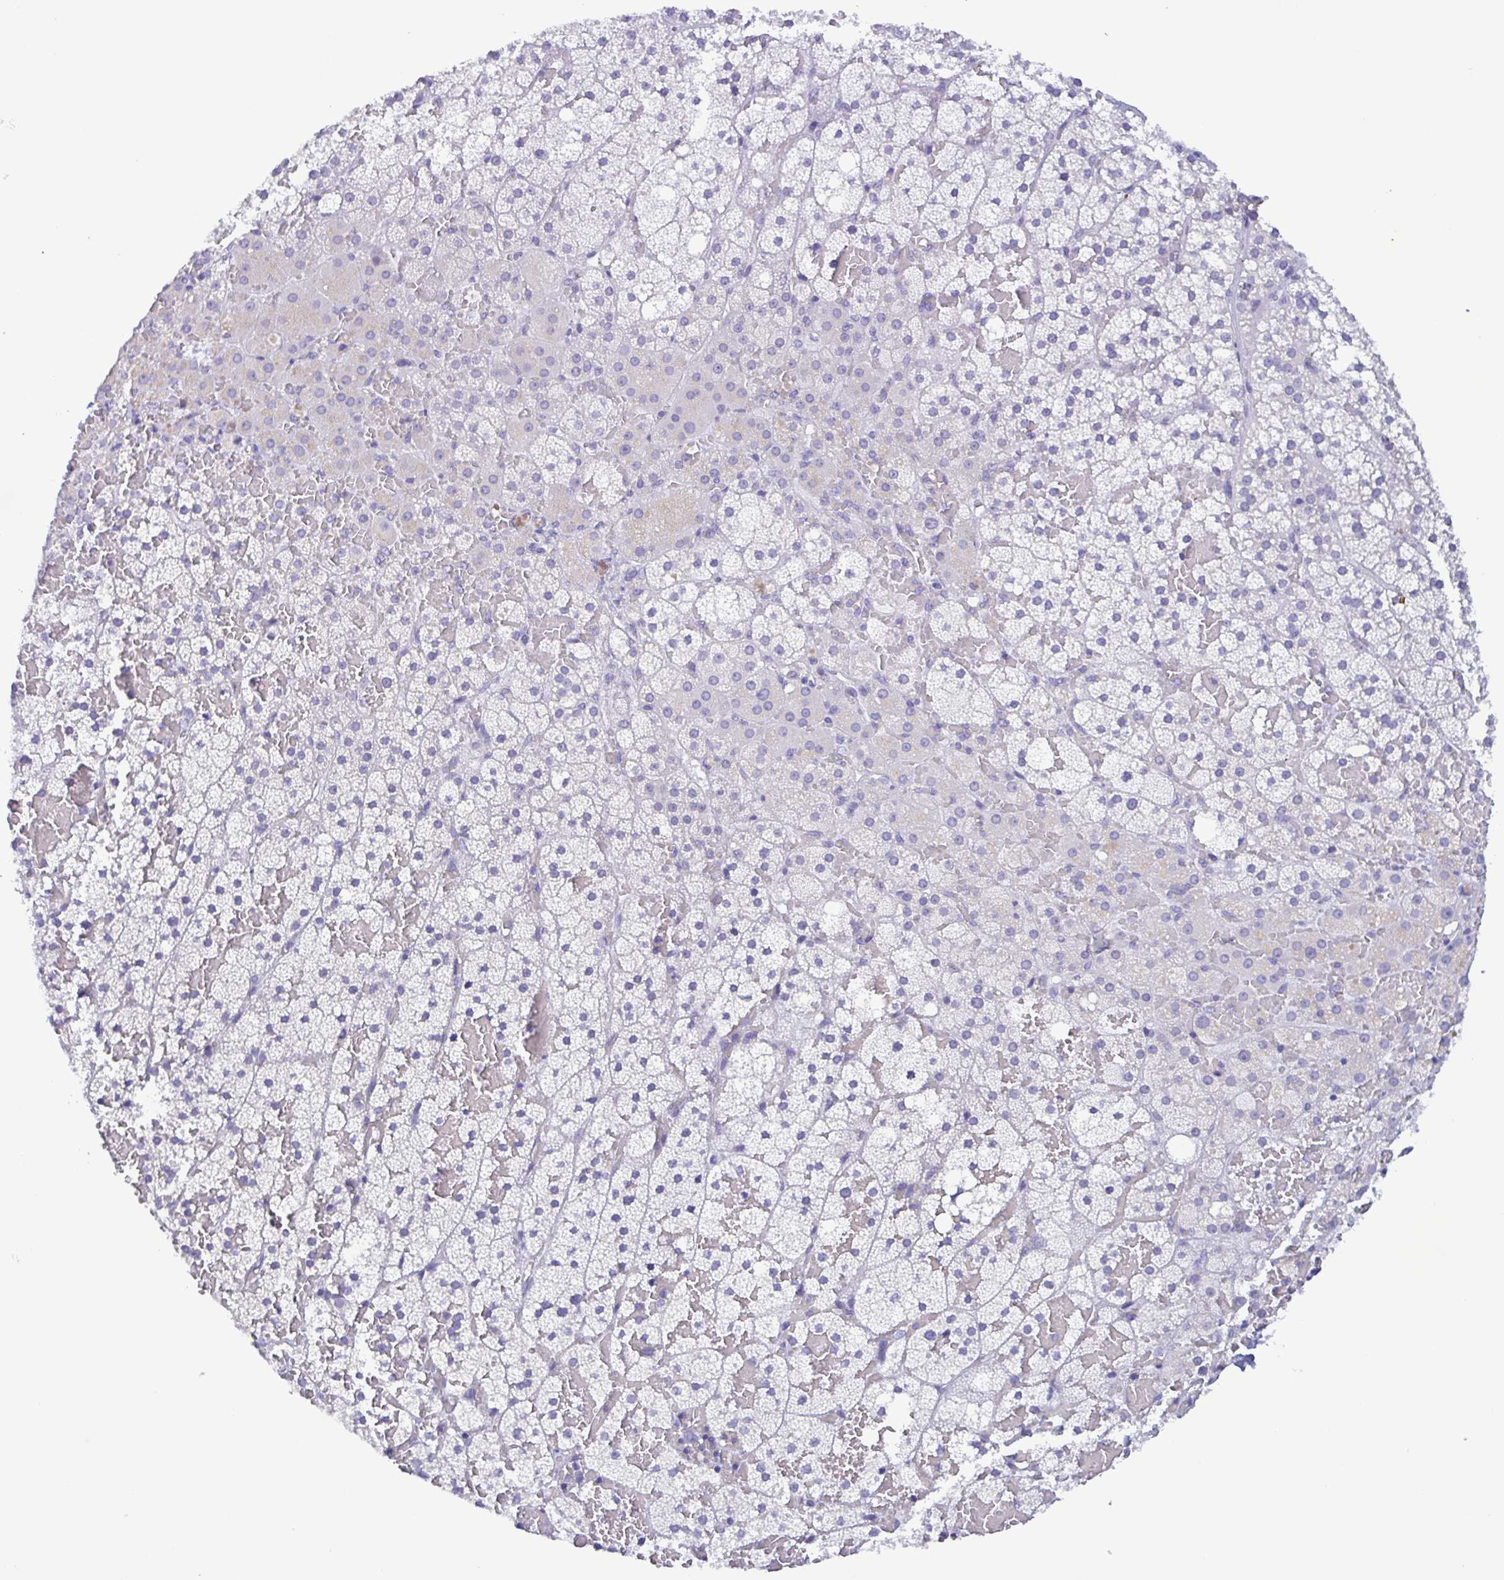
{"staining": {"intensity": "negative", "quantity": "none", "location": "none"}, "tissue": "adrenal gland", "cell_type": "Glandular cells", "image_type": "normal", "snomed": [{"axis": "morphology", "description": "Normal tissue, NOS"}, {"axis": "topography", "description": "Adrenal gland"}], "caption": "IHC histopathology image of benign adrenal gland: human adrenal gland stained with DAB (3,3'-diaminobenzidine) displays no significant protein expression in glandular cells.", "gene": "TNNI3", "patient": {"sex": "male", "age": 53}}